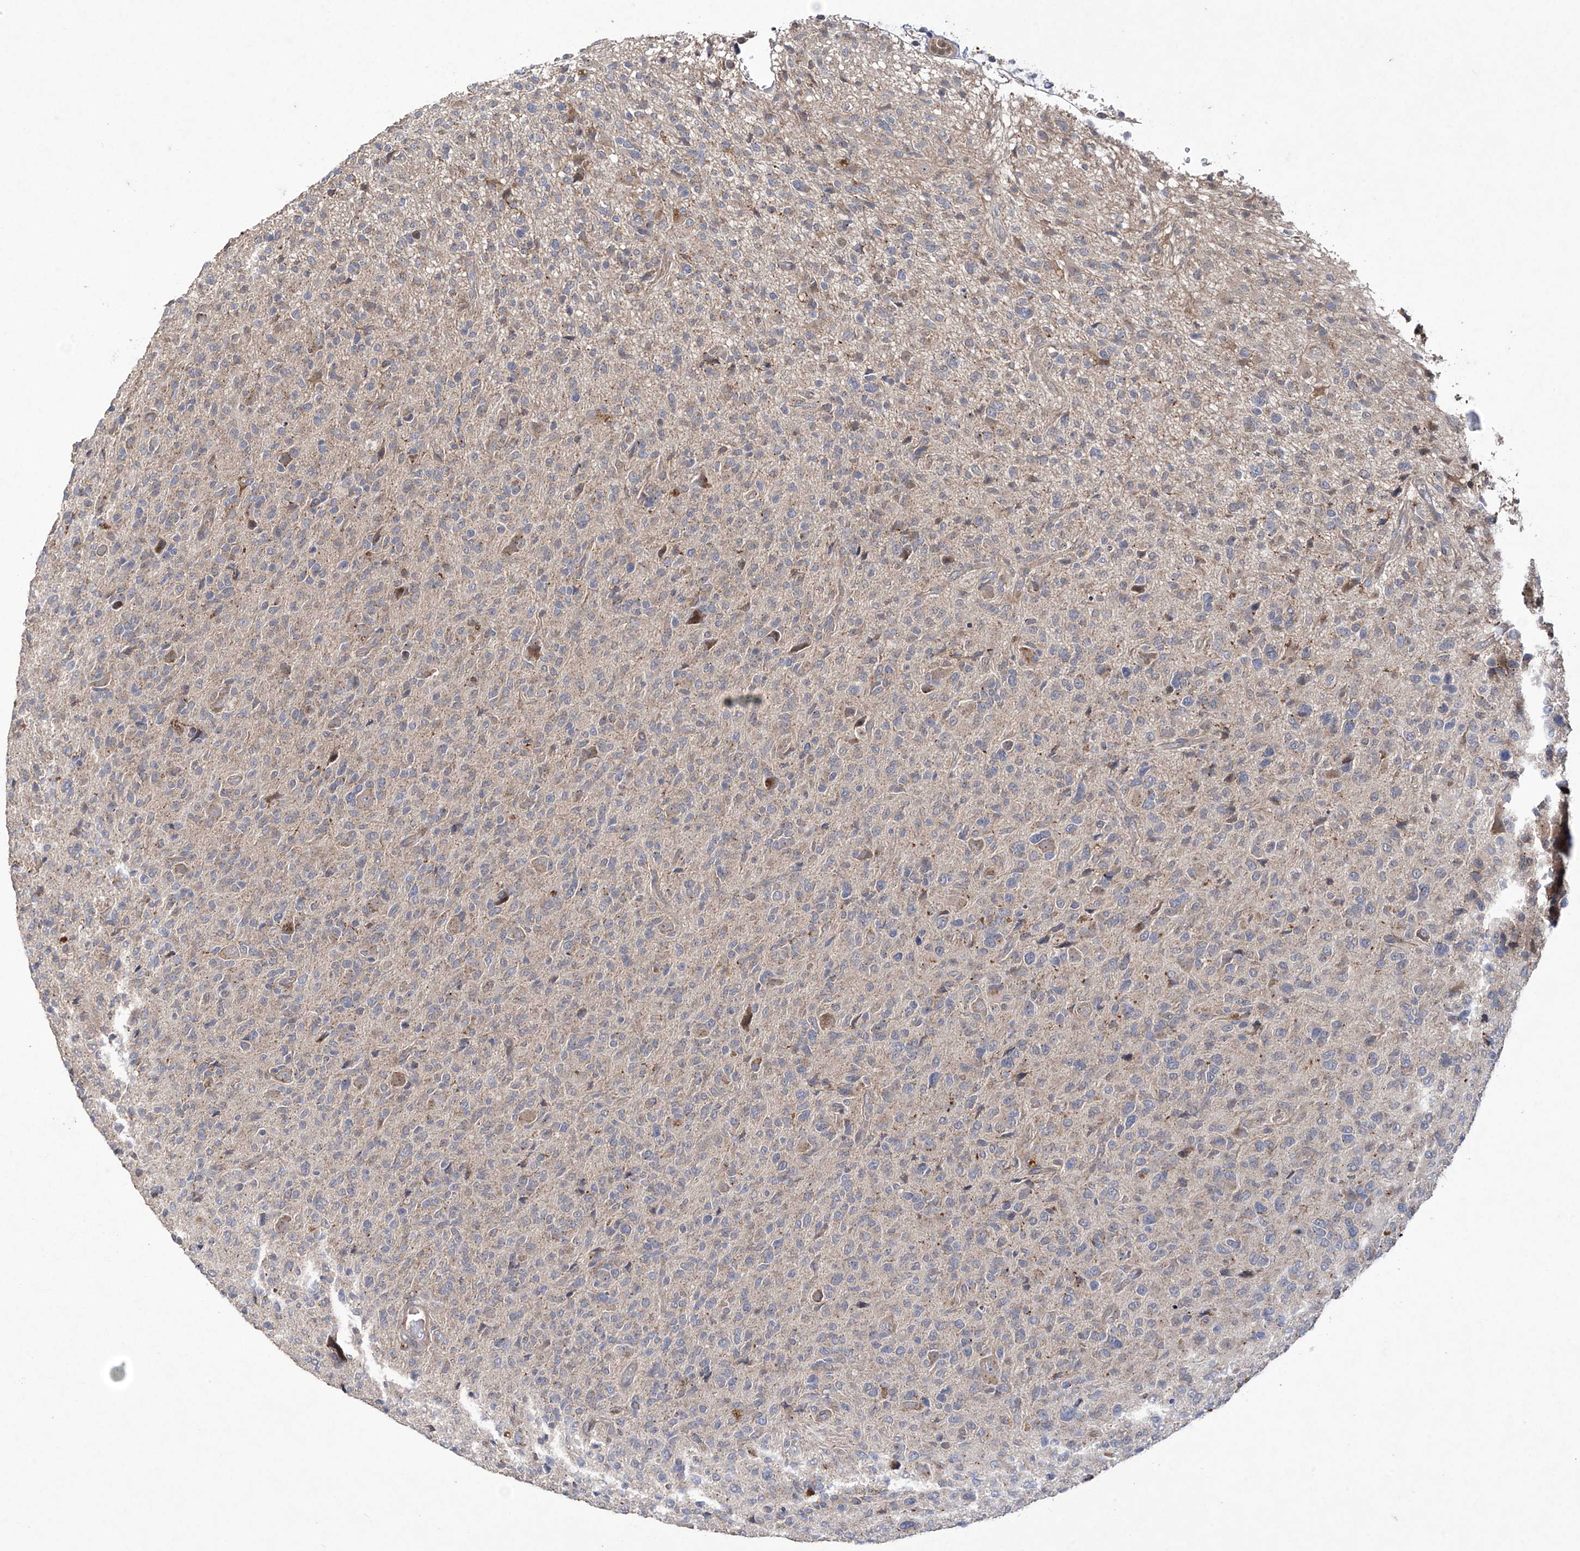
{"staining": {"intensity": "weak", "quantity": "25%-75%", "location": "cytoplasmic/membranous"}, "tissue": "glioma", "cell_type": "Tumor cells", "image_type": "cancer", "snomed": [{"axis": "morphology", "description": "Glioma, malignant, High grade"}, {"axis": "topography", "description": "Brain"}], "caption": "Immunohistochemistry image of glioma stained for a protein (brown), which displays low levels of weak cytoplasmic/membranous staining in about 25%-75% of tumor cells.", "gene": "TRIM60", "patient": {"sex": "female", "age": 57}}